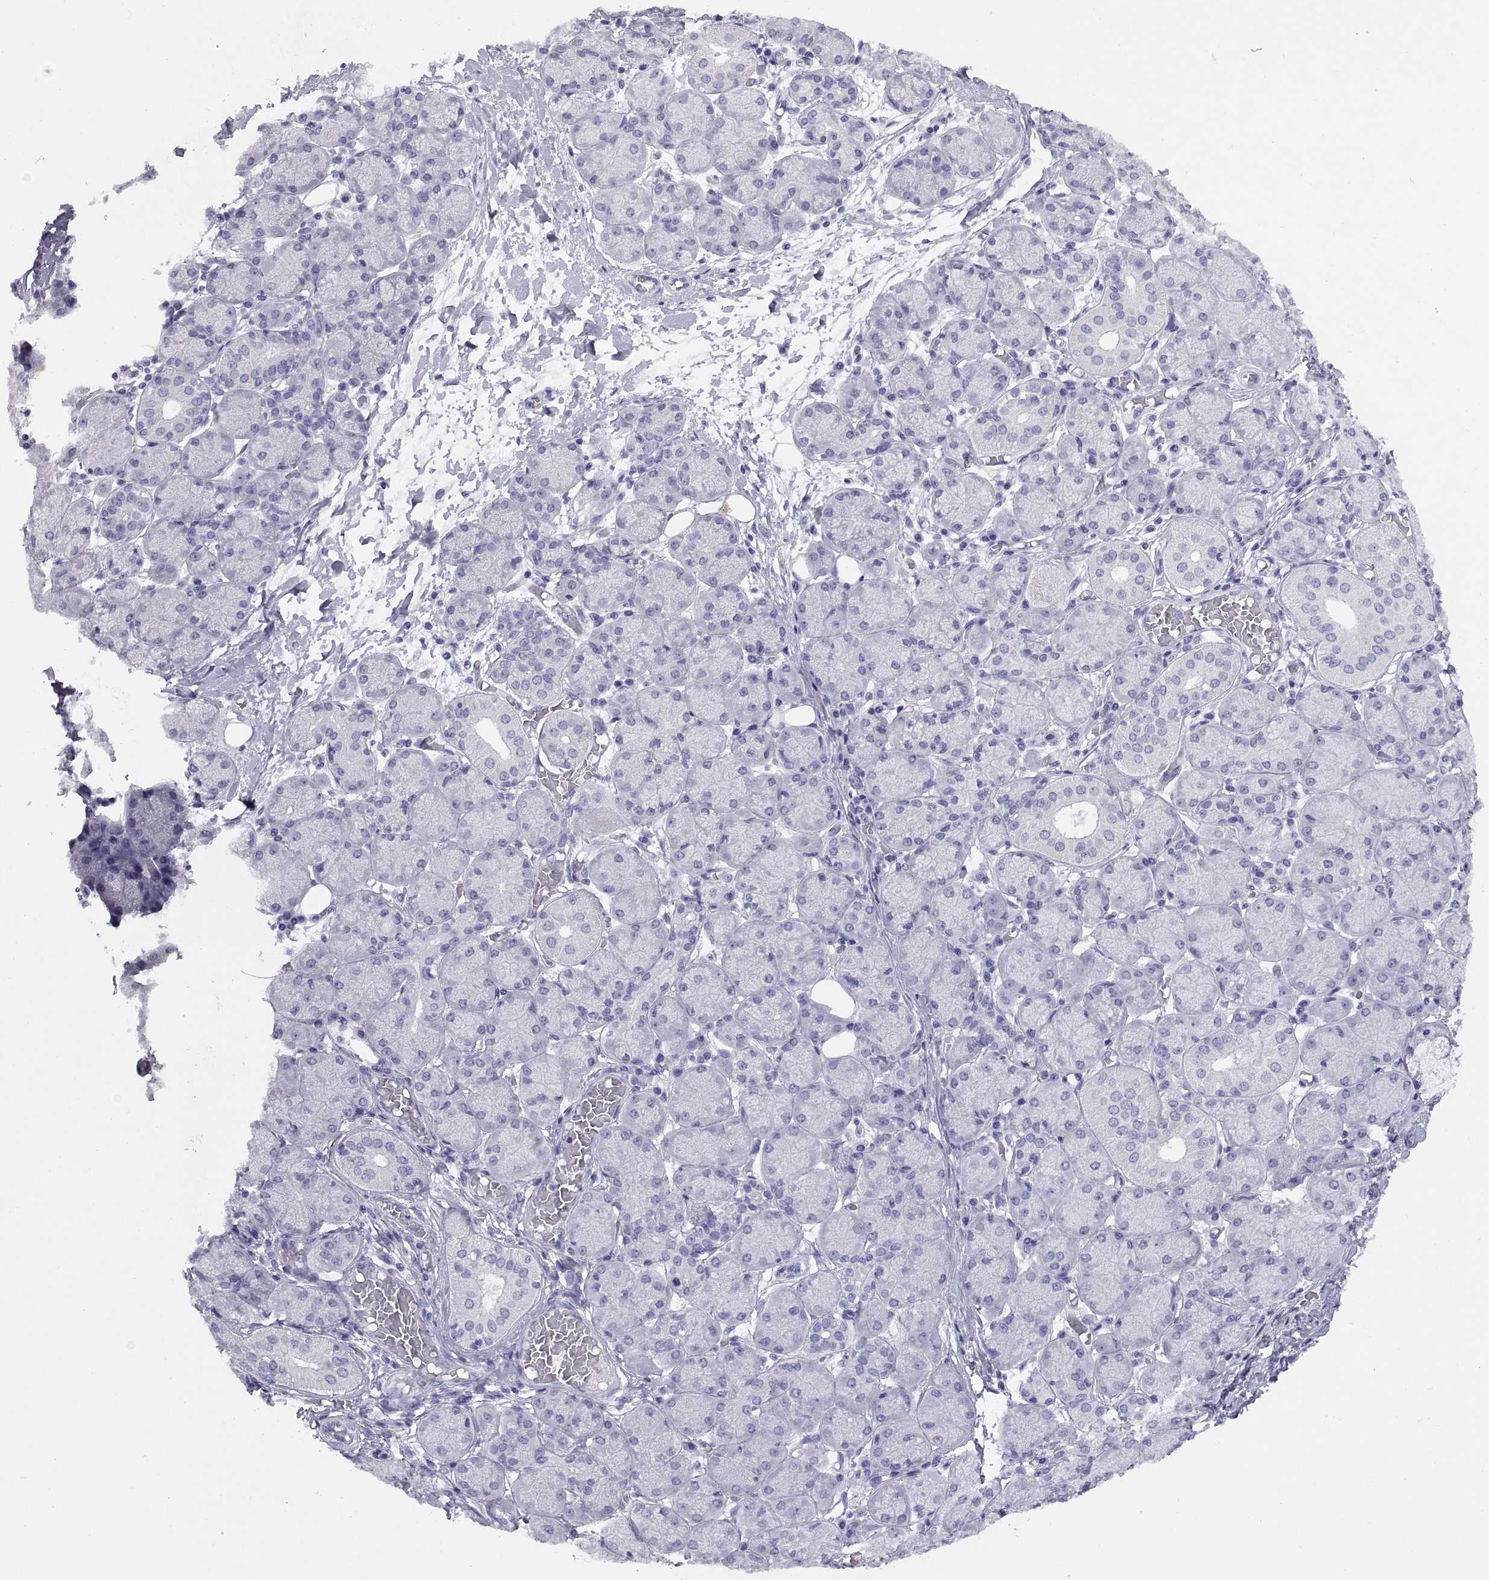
{"staining": {"intensity": "negative", "quantity": "none", "location": "none"}, "tissue": "salivary gland", "cell_type": "Glandular cells", "image_type": "normal", "snomed": [{"axis": "morphology", "description": "Normal tissue, NOS"}, {"axis": "topography", "description": "Salivary gland"}, {"axis": "topography", "description": "Peripheral nerve tissue"}], "caption": "Salivary gland stained for a protein using immunohistochemistry (IHC) demonstrates no staining glandular cells.", "gene": "RGS20", "patient": {"sex": "female", "age": 24}}